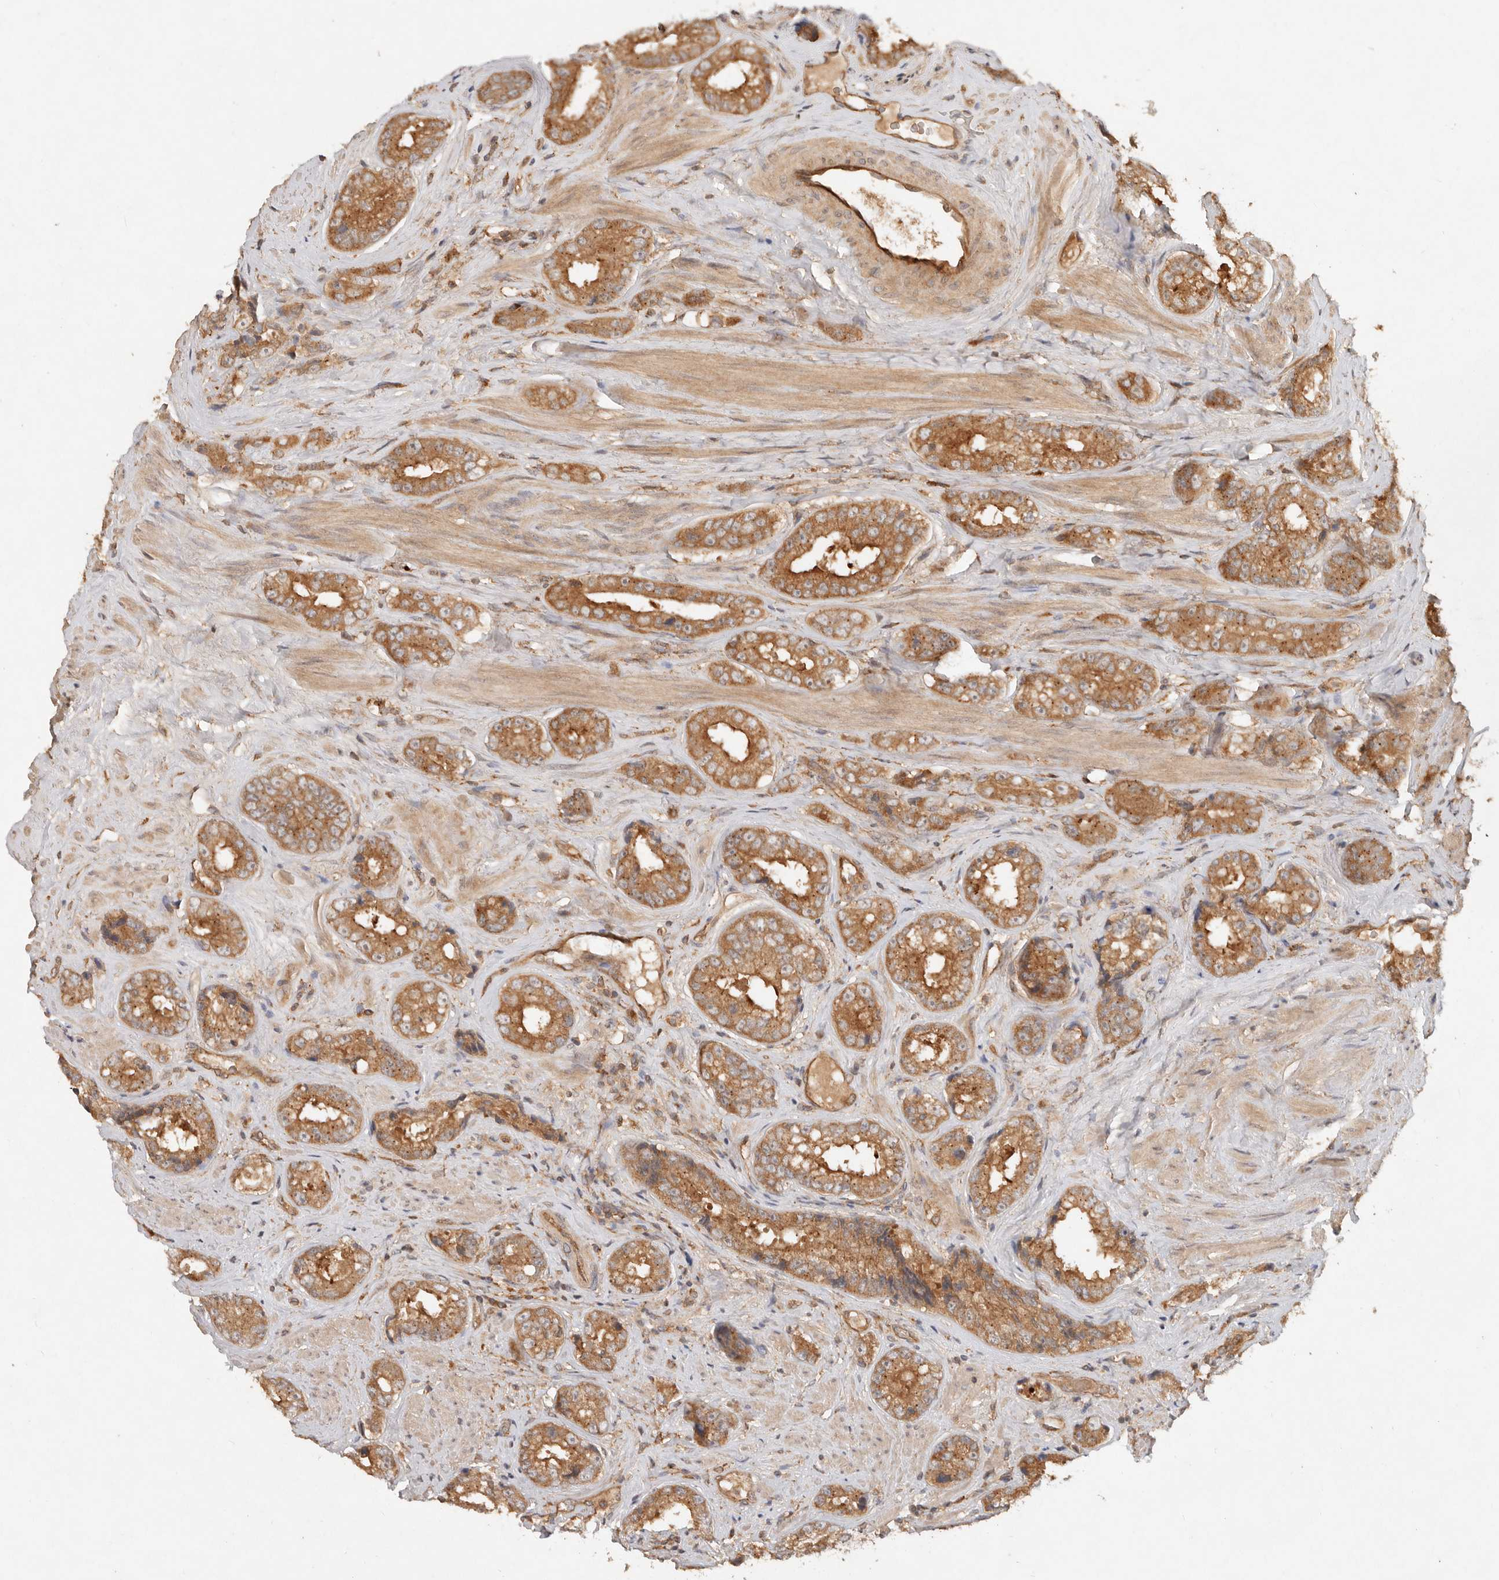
{"staining": {"intensity": "moderate", "quantity": ">75%", "location": "cytoplasmic/membranous"}, "tissue": "prostate cancer", "cell_type": "Tumor cells", "image_type": "cancer", "snomed": [{"axis": "morphology", "description": "Adenocarcinoma, High grade"}, {"axis": "topography", "description": "Prostate"}], "caption": "Prostate cancer (high-grade adenocarcinoma) was stained to show a protein in brown. There is medium levels of moderate cytoplasmic/membranous expression in about >75% of tumor cells.", "gene": "HECTD3", "patient": {"sex": "male", "age": 61}}